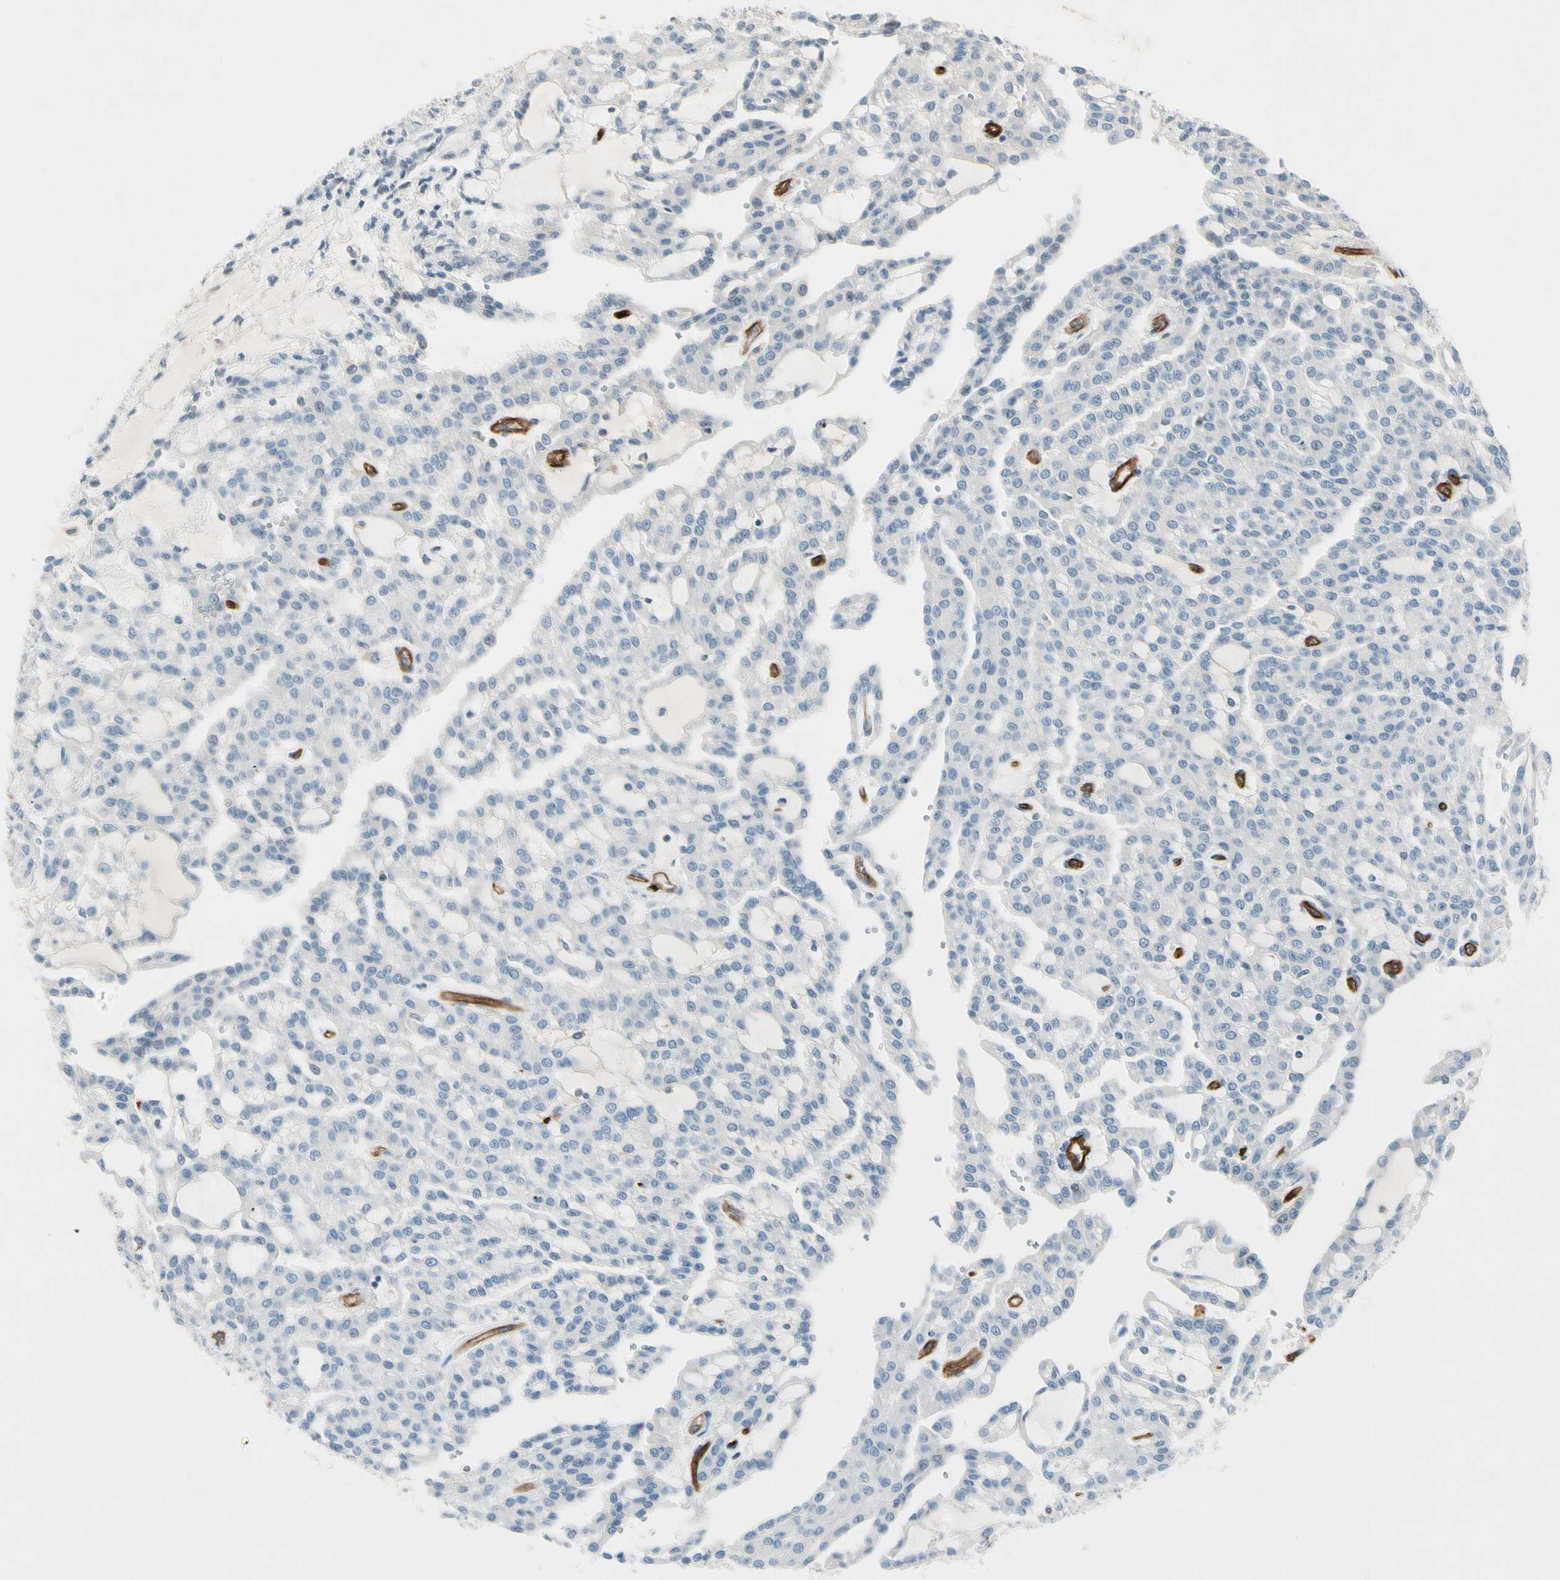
{"staining": {"intensity": "negative", "quantity": "none", "location": "none"}, "tissue": "renal cancer", "cell_type": "Tumor cells", "image_type": "cancer", "snomed": [{"axis": "morphology", "description": "Adenocarcinoma, NOS"}, {"axis": "topography", "description": "Kidney"}], "caption": "IHC image of neoplastic tissue: renal cancer (adenocarcinoma) stained with DAB displays no significant protein staining in tumor cells. (DAB (3,3'-diaminobenzidine) immunohistochemistry (IHC) with hematoxylin counter stain).", "gene": "CD93", "patient": {"sex": "male", "age": 63}}